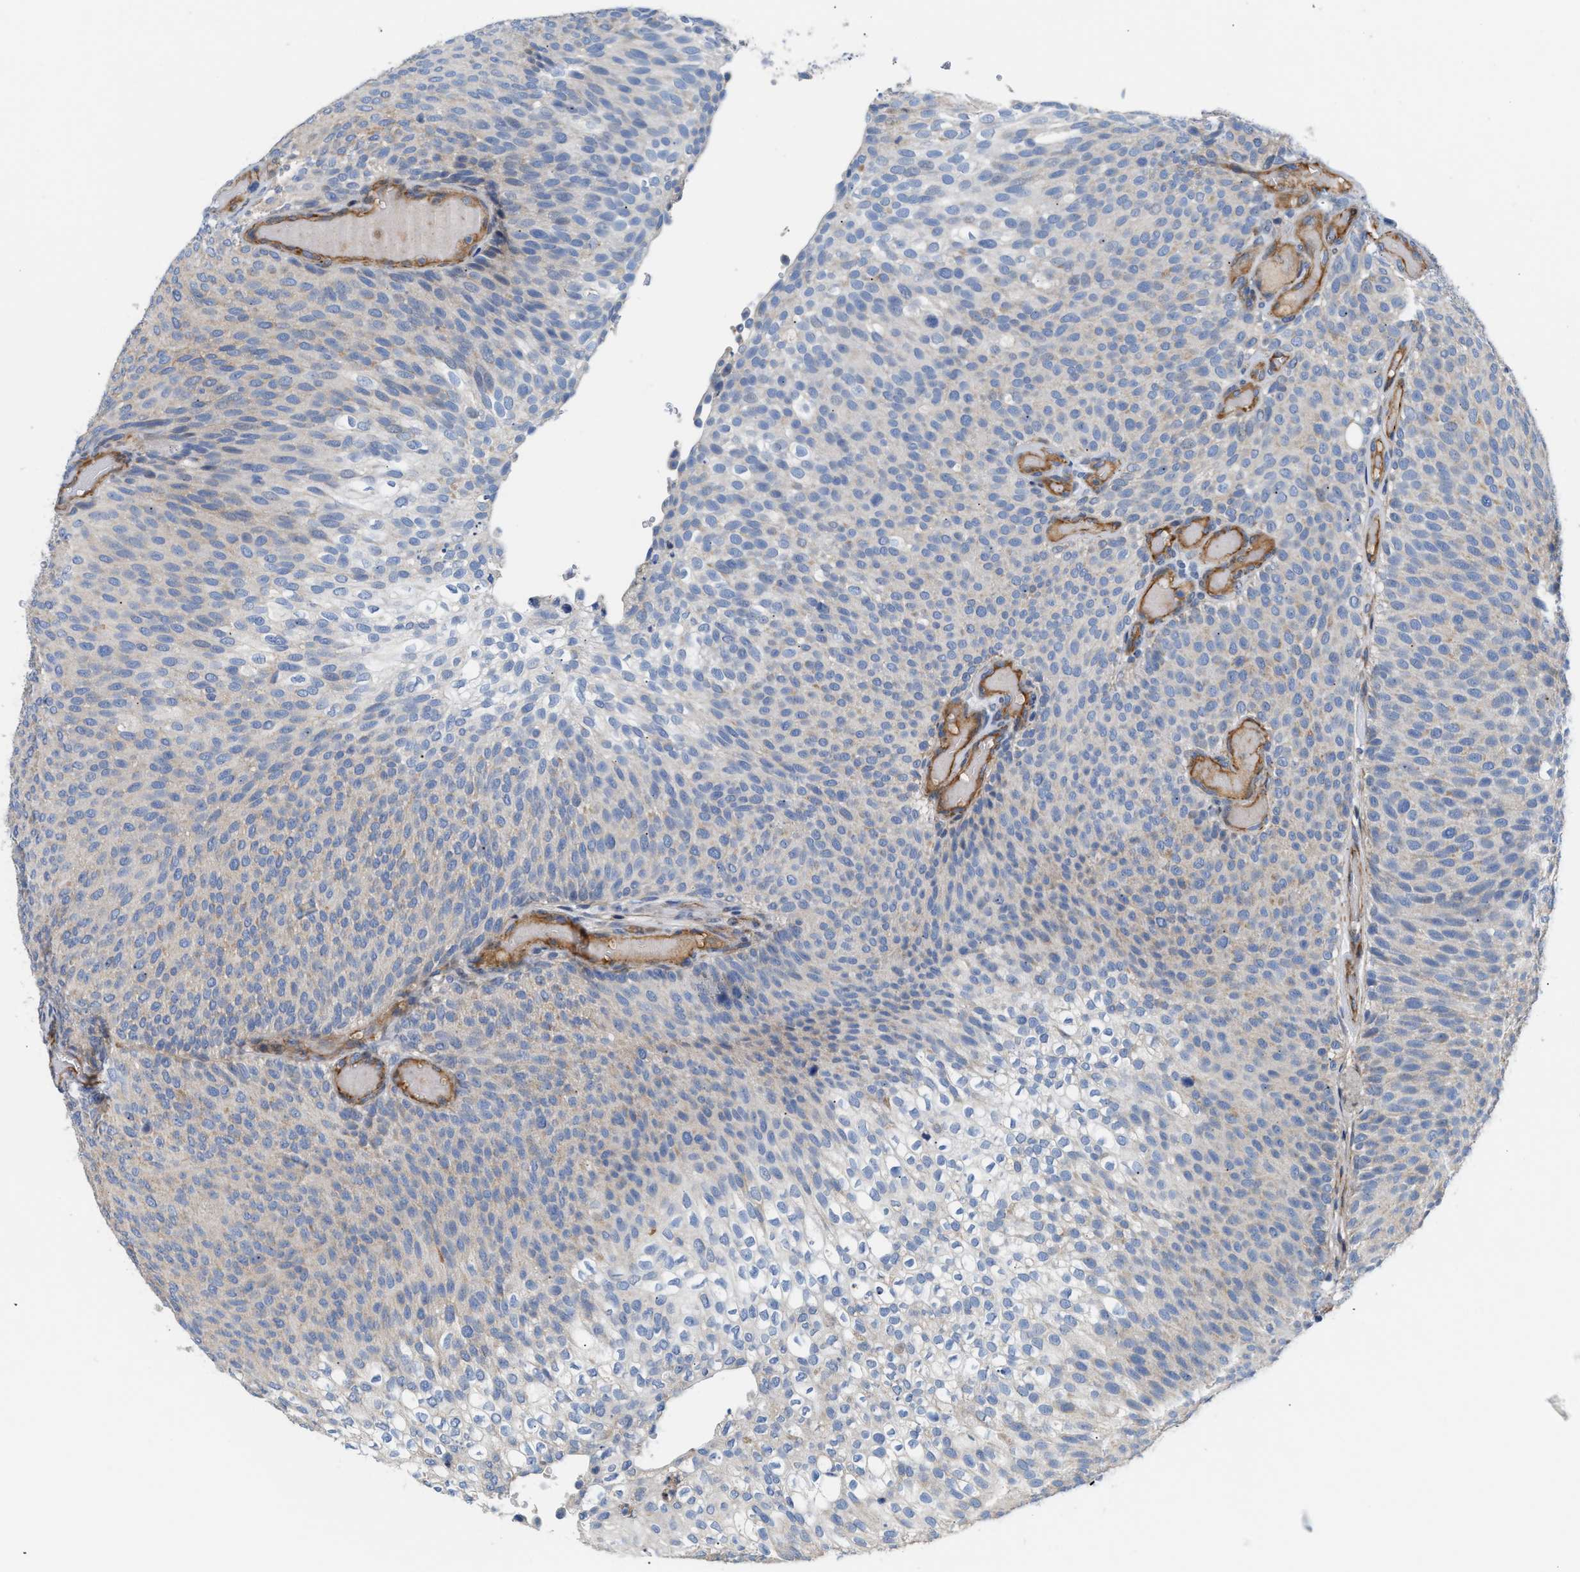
{"staining": {"intensity": "weak", "quantity": "<25%", "location": "cytoplasmic/membranous"}, "tissue": "urothelial cancer", "cell_type": "Tumor cells", "image_type": "cancer", "snomed": [{"axis": "morphology", "description": "Urothelial carcinoma, Low grade"}, {"axis": "topography", "description": "Urinary bladder"}], "caption": "Tumor cells are negative for protein expression in human urothelial cancer. Brightfield microscopy of immunohistochemistry (IHC) stained with DAB (brown) and hematoxylin (blue), captured at high magnification.", "gene": "TFPI", "patient": {"sex": "male", "age": 78}}